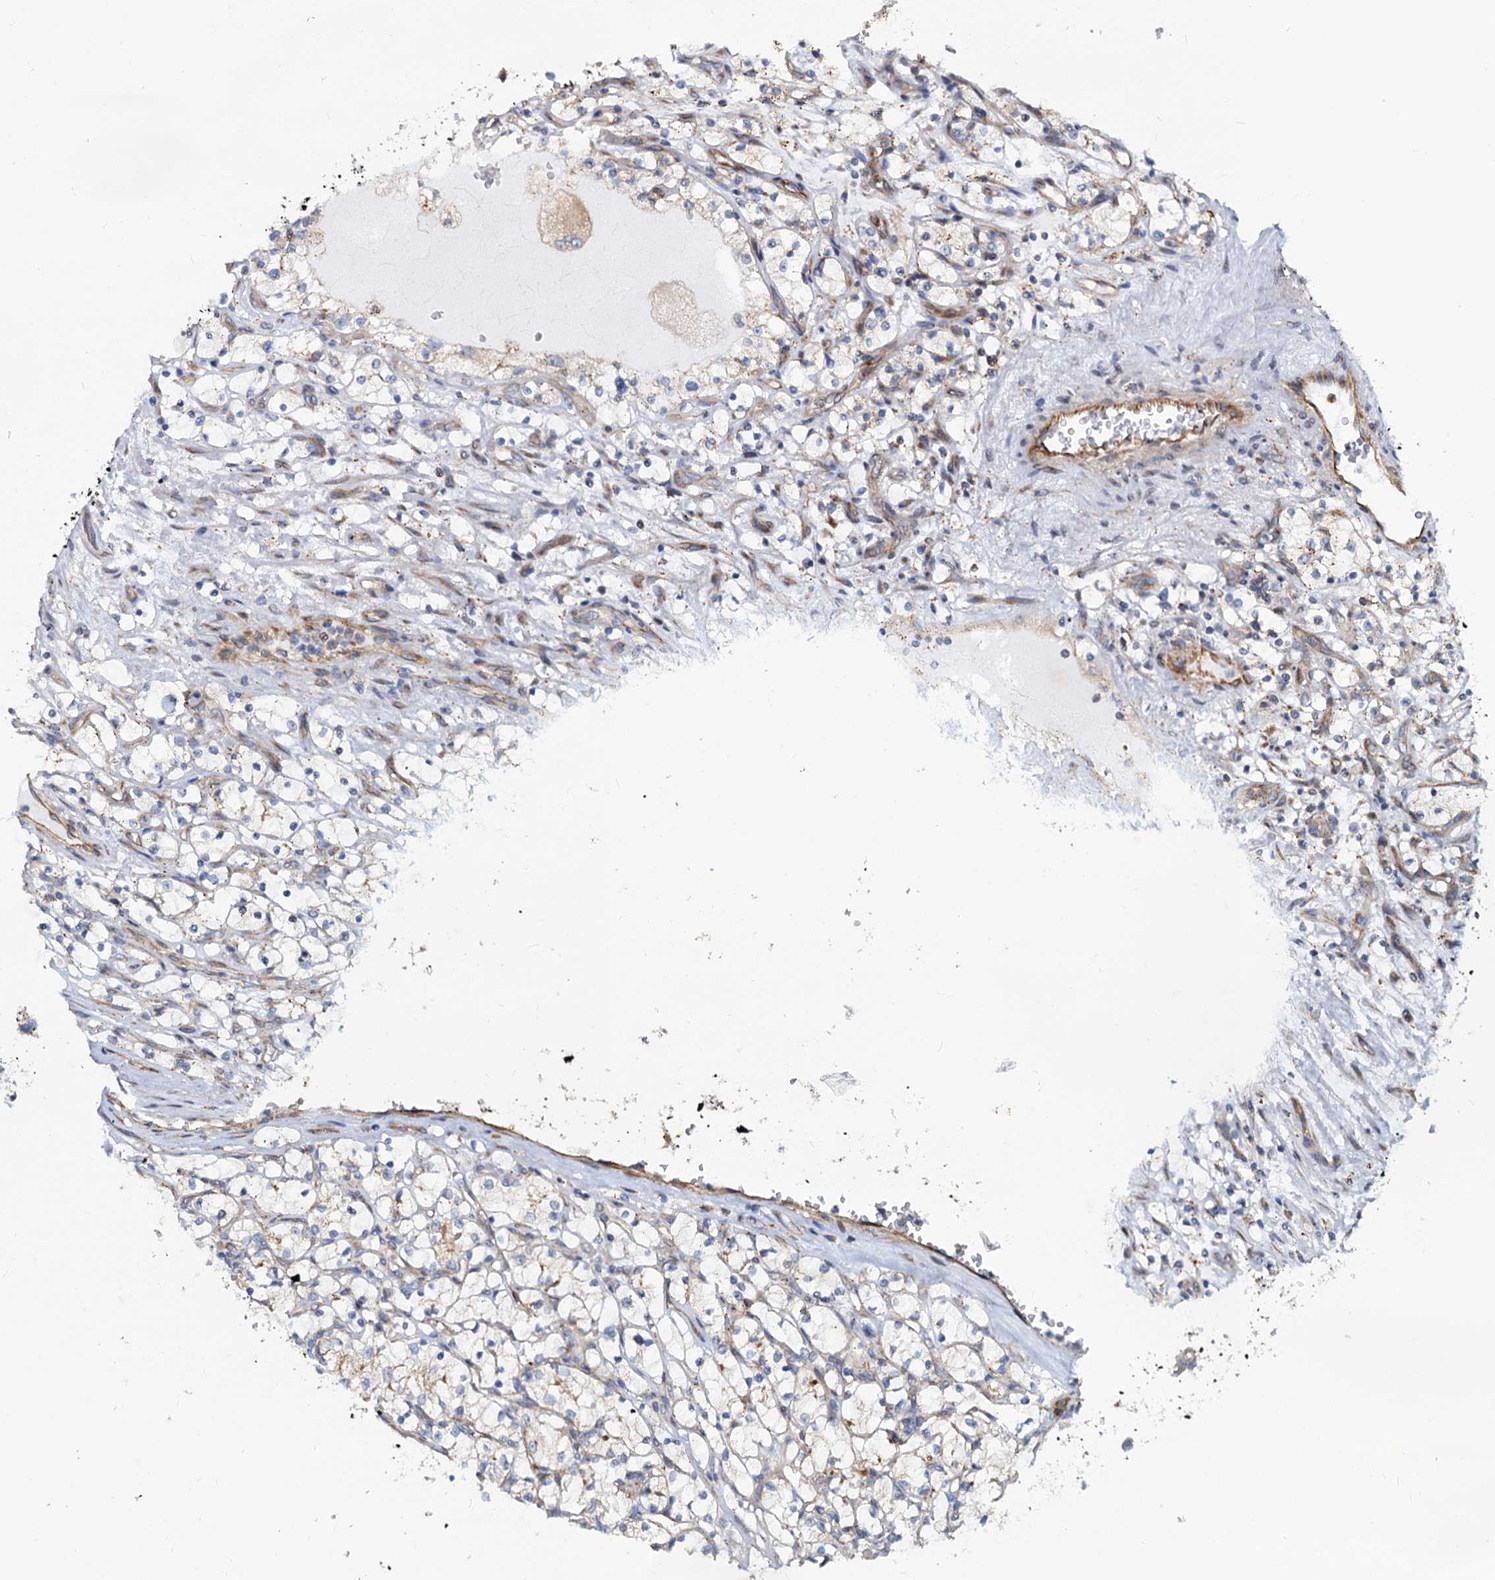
{"staining": {"intensity": "negative", "quantity": "none", "location": "none"}, "tissue": "renal cancer", "cell_type": "Tumor cells", "image_type": "cancer", "snomed": [{"axis": "morphology", "description": "Adenocarcinoma, NOS"}, {"axis": "topography", "description": "Kidney"}], "caption": "IHC of human adenocarcinoma (renal) displays no expression in tumor cells.", "gene": "PSEN1", "patient": {"sex": "female", "age": 69}}